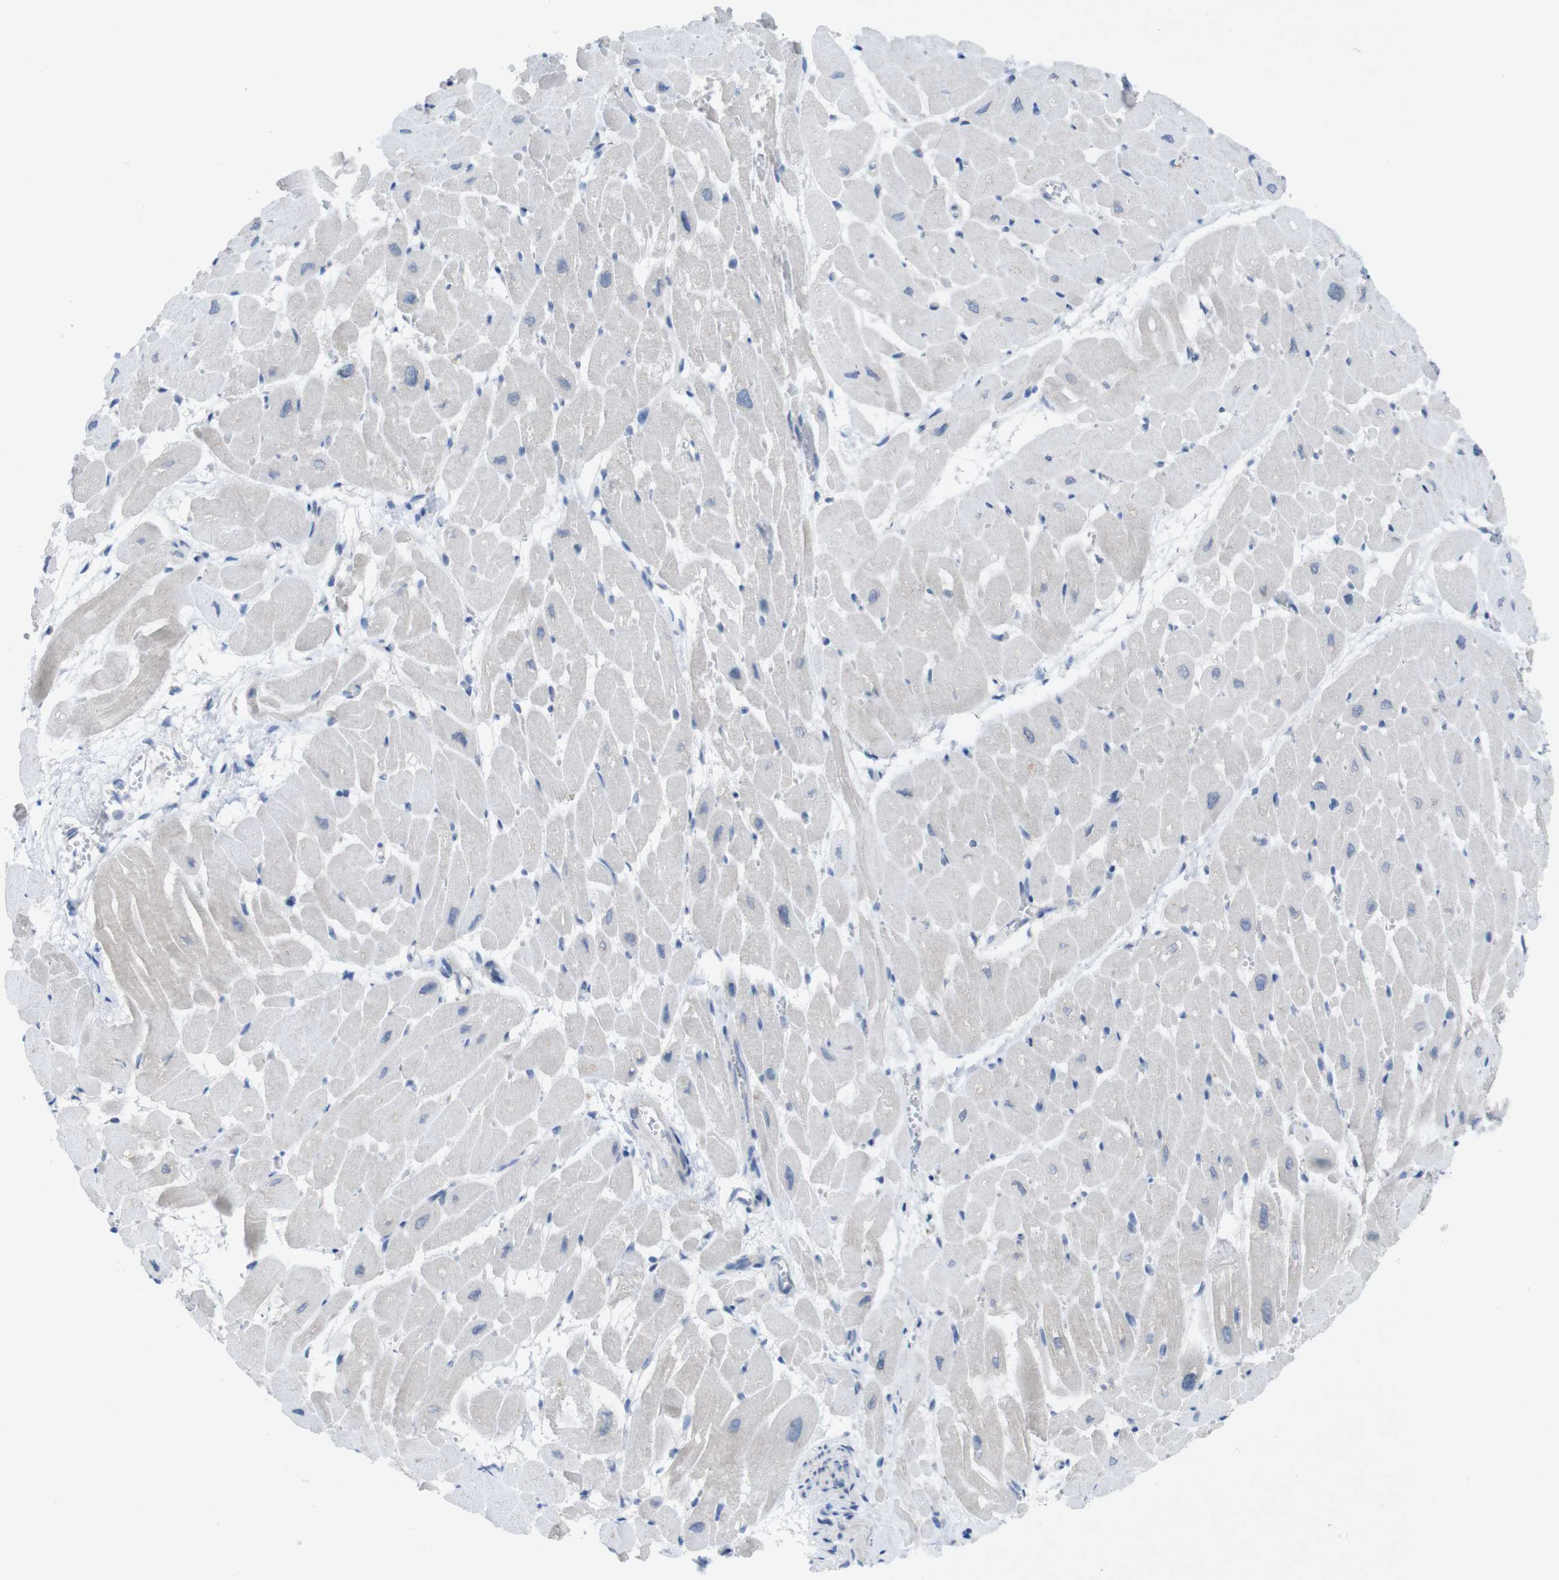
{"staining": {"intensity": "negative", "quantity": "none", "location": "none"}, "tissue": "heart muscle", "cell_type": "Cardiomyocytes", "image_type": "normal", "snomed": [{"axis": "morphology", "description": "Normal tissue, NOS"}, {"axis": "topography", "description": "Heart"}], "caption": "Histopathology image shows no significant protein expression in cardiomyocytes of normal heart muscle.", "gene": "SLAMF7", "patient": {"sex": "male", "age": 45}}